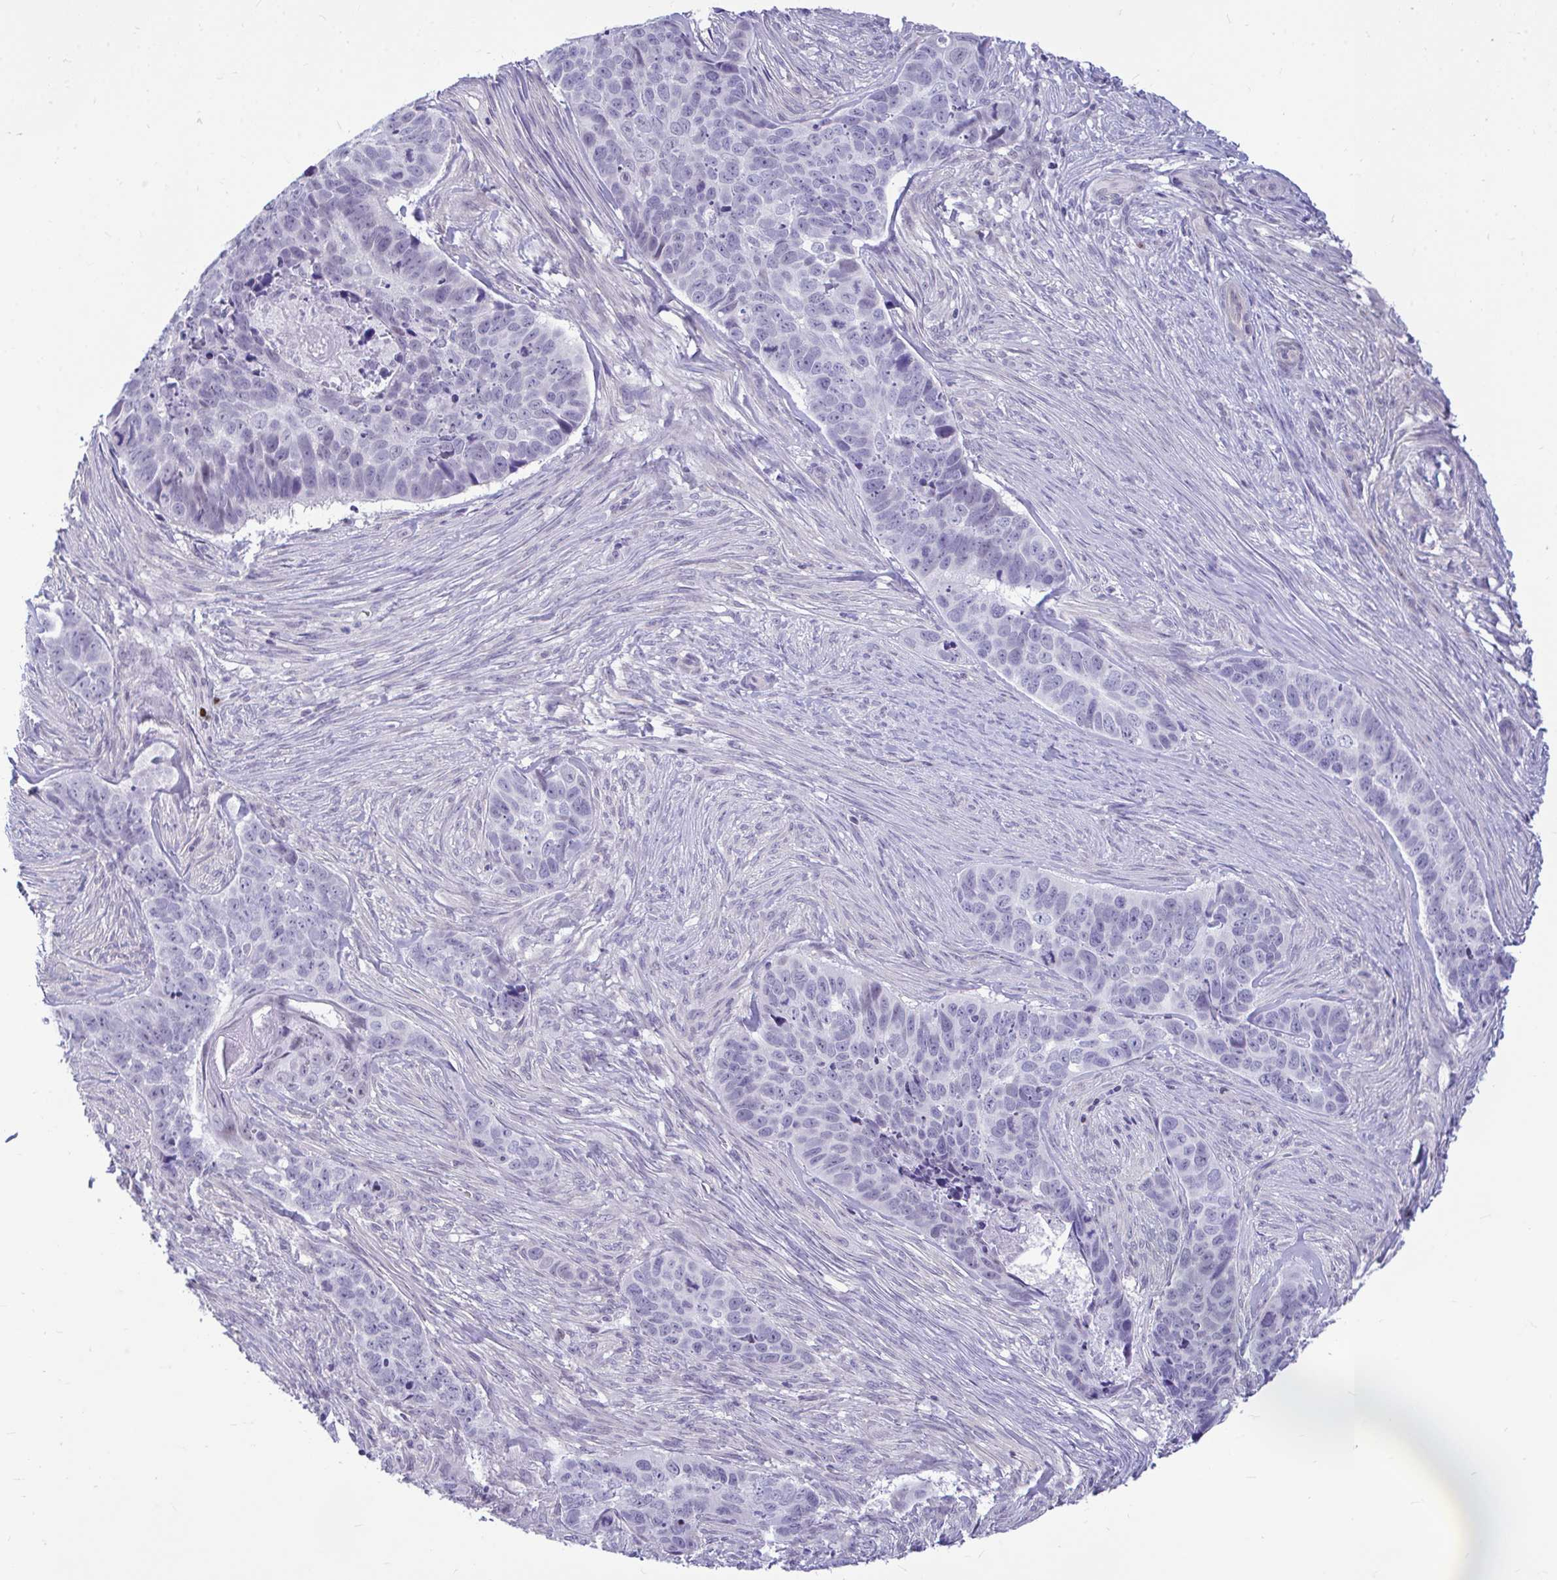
{"staining": {"intensity": "negative", "quantity": "none", "location": "none"}, "tissue": "skin cancer", "cell_type": "Tumor cells", "image_type": "cancer", "snomed": [{"axis": "morphology", "description": "Basal cell carcinoma"}, {"axis": "topography", "description": "Skin"}], "caption": "This micrograph is of skin basal cell carcinoma stained with IHC to label a protein in brown with the nuclei are counter-stained blue. There is no staining in tumor cells.", "gene": "SLC25A51", "patient": {"sex": "female", "age": 82}}